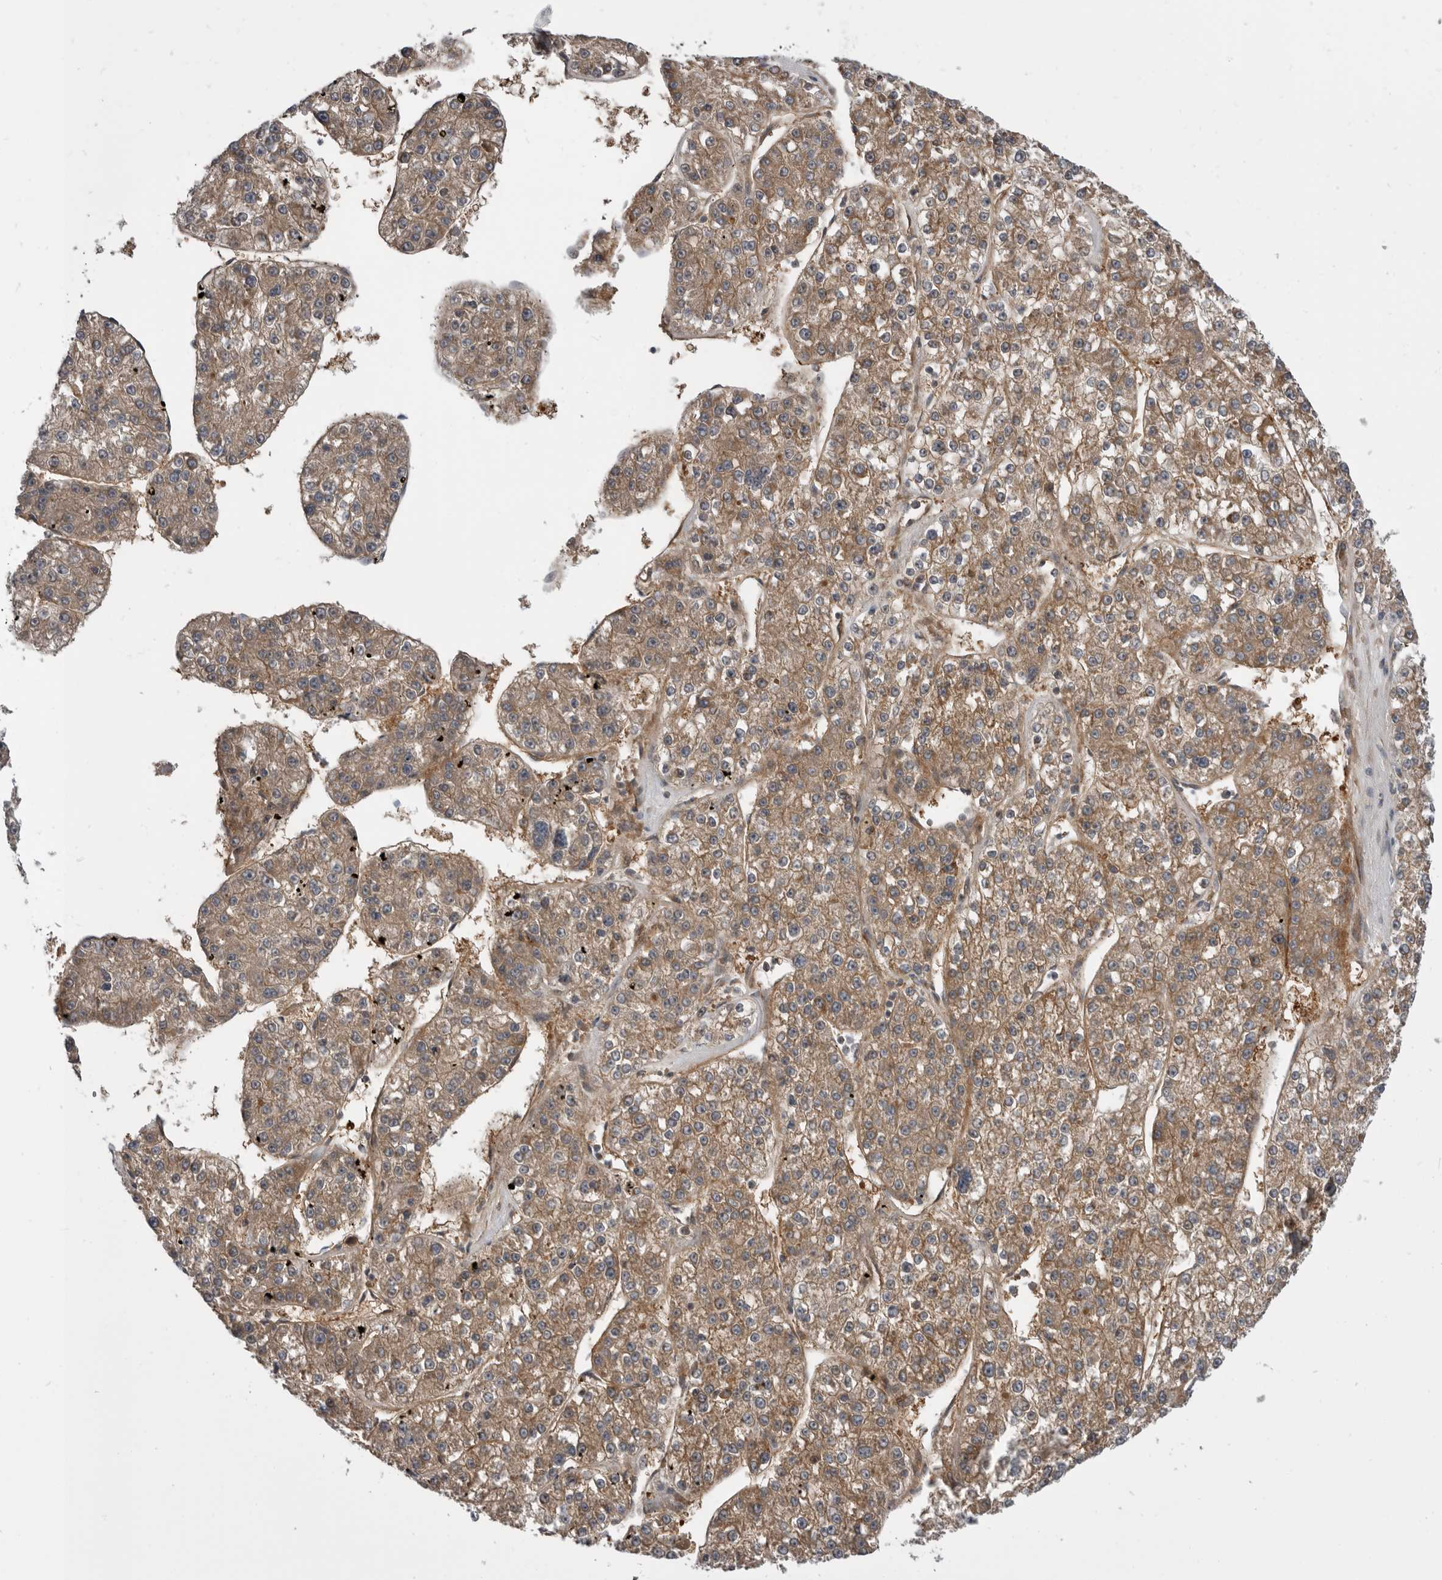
{"staining": {"intensity": "moderate", "quantity": ">75%", "location": "cytoplasmic/membranous"}, "tissue": "liver cancer", "cell_type": "Tumor cells", "image_type": "cancer", "snomed": [{"axis": "morphology", "description": "Carcinoma, Hepatocellular, NOS"}, {"axis": "topography", "description": "Liver"}], "caption": "Brown immunohistochemical staining in liver hepatocellular carcinoma displays moderate cytoplasmic/membranous staining in approximately >75% of tumor cells. The staining was performed using DAB (3,3'-diaminobenzidine), with brown indicating positive protein expression. Nuclei are stained blue with hematoxylin.", "gene": "RAB3GAP2", "patient": {"sex": "female", "age": 73}}